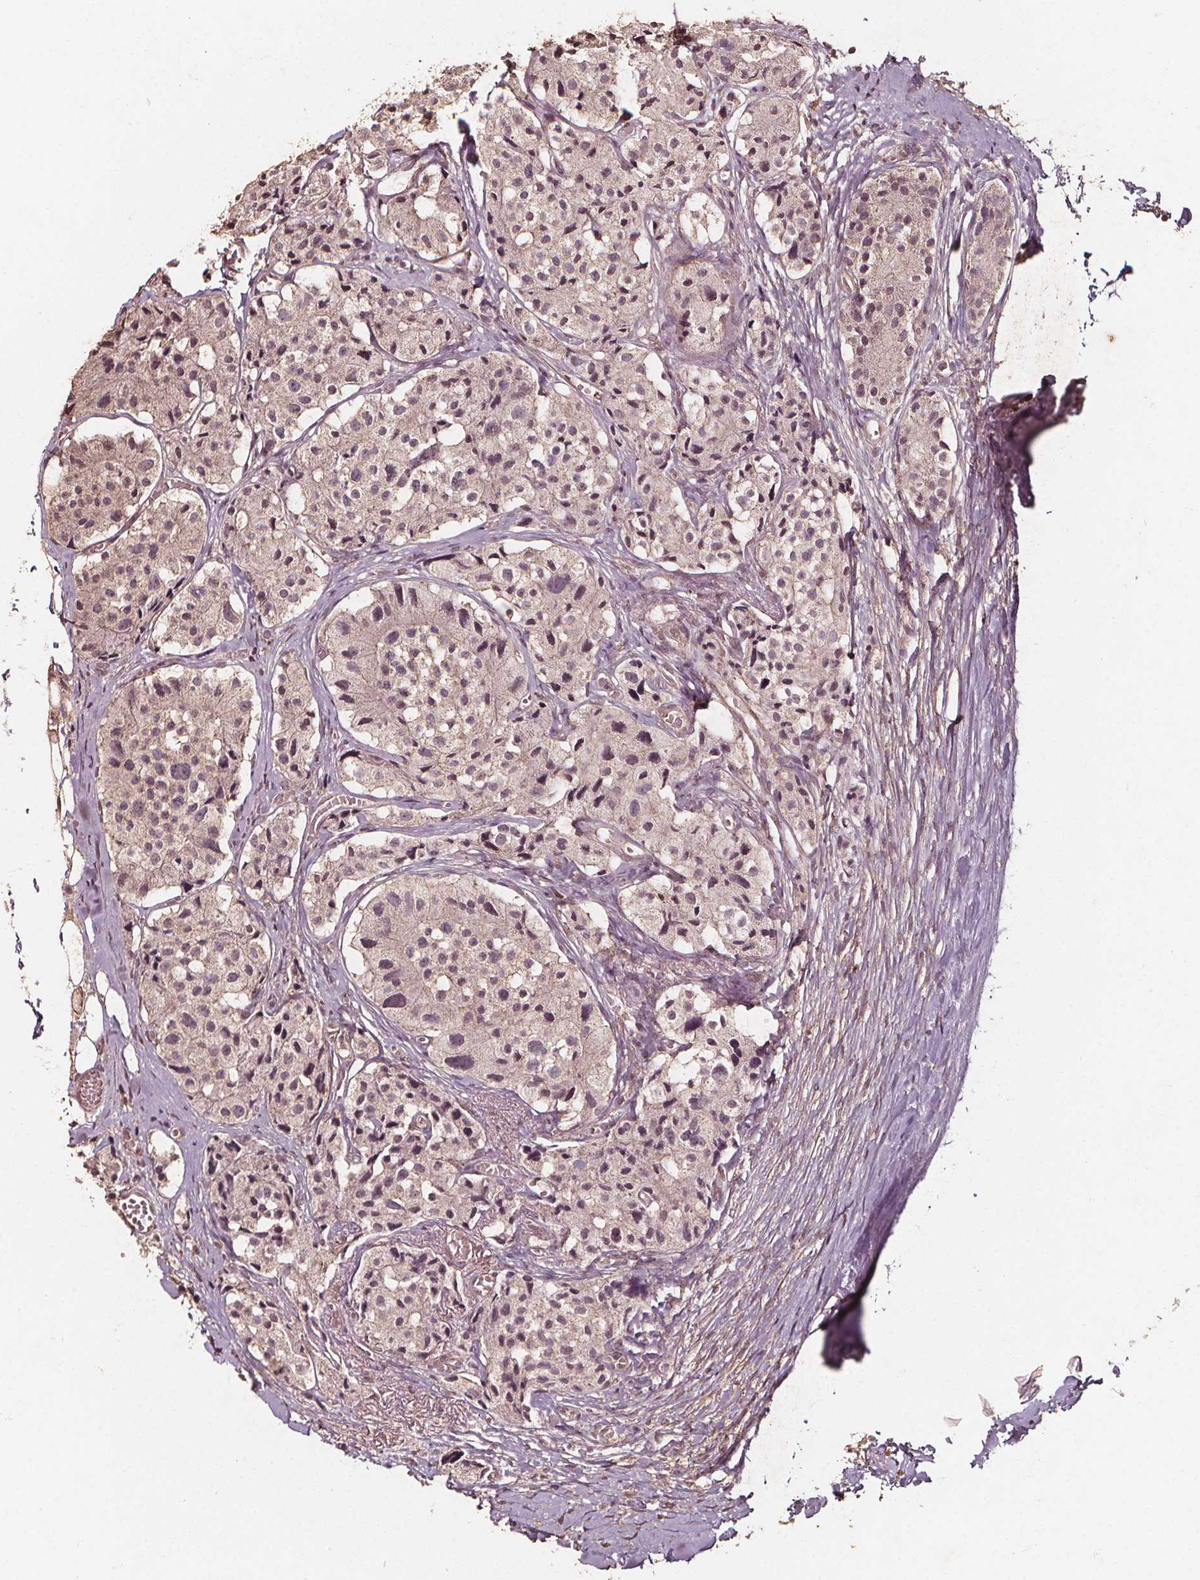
{"staining": {"intensity": "weak", "quantity": "<25%", "location": "cytoplasmic/membranous,nuclear"}, "tissue": "carcinoid", "cell_type": "Tumor cells", "image_type": "cancer", "snomed": [{"axis": "morphology", "description": "Carcinoid, malignant, NOS"}, {"axis": "topography", "description": "Small intestine"}], "caption": "This is an immunohistochemistry (IHC) image of human carcinoid. There is no staining in tumor cells.", "gene": "ABCA1", "patient": {"sex": "female", "age": 65}}